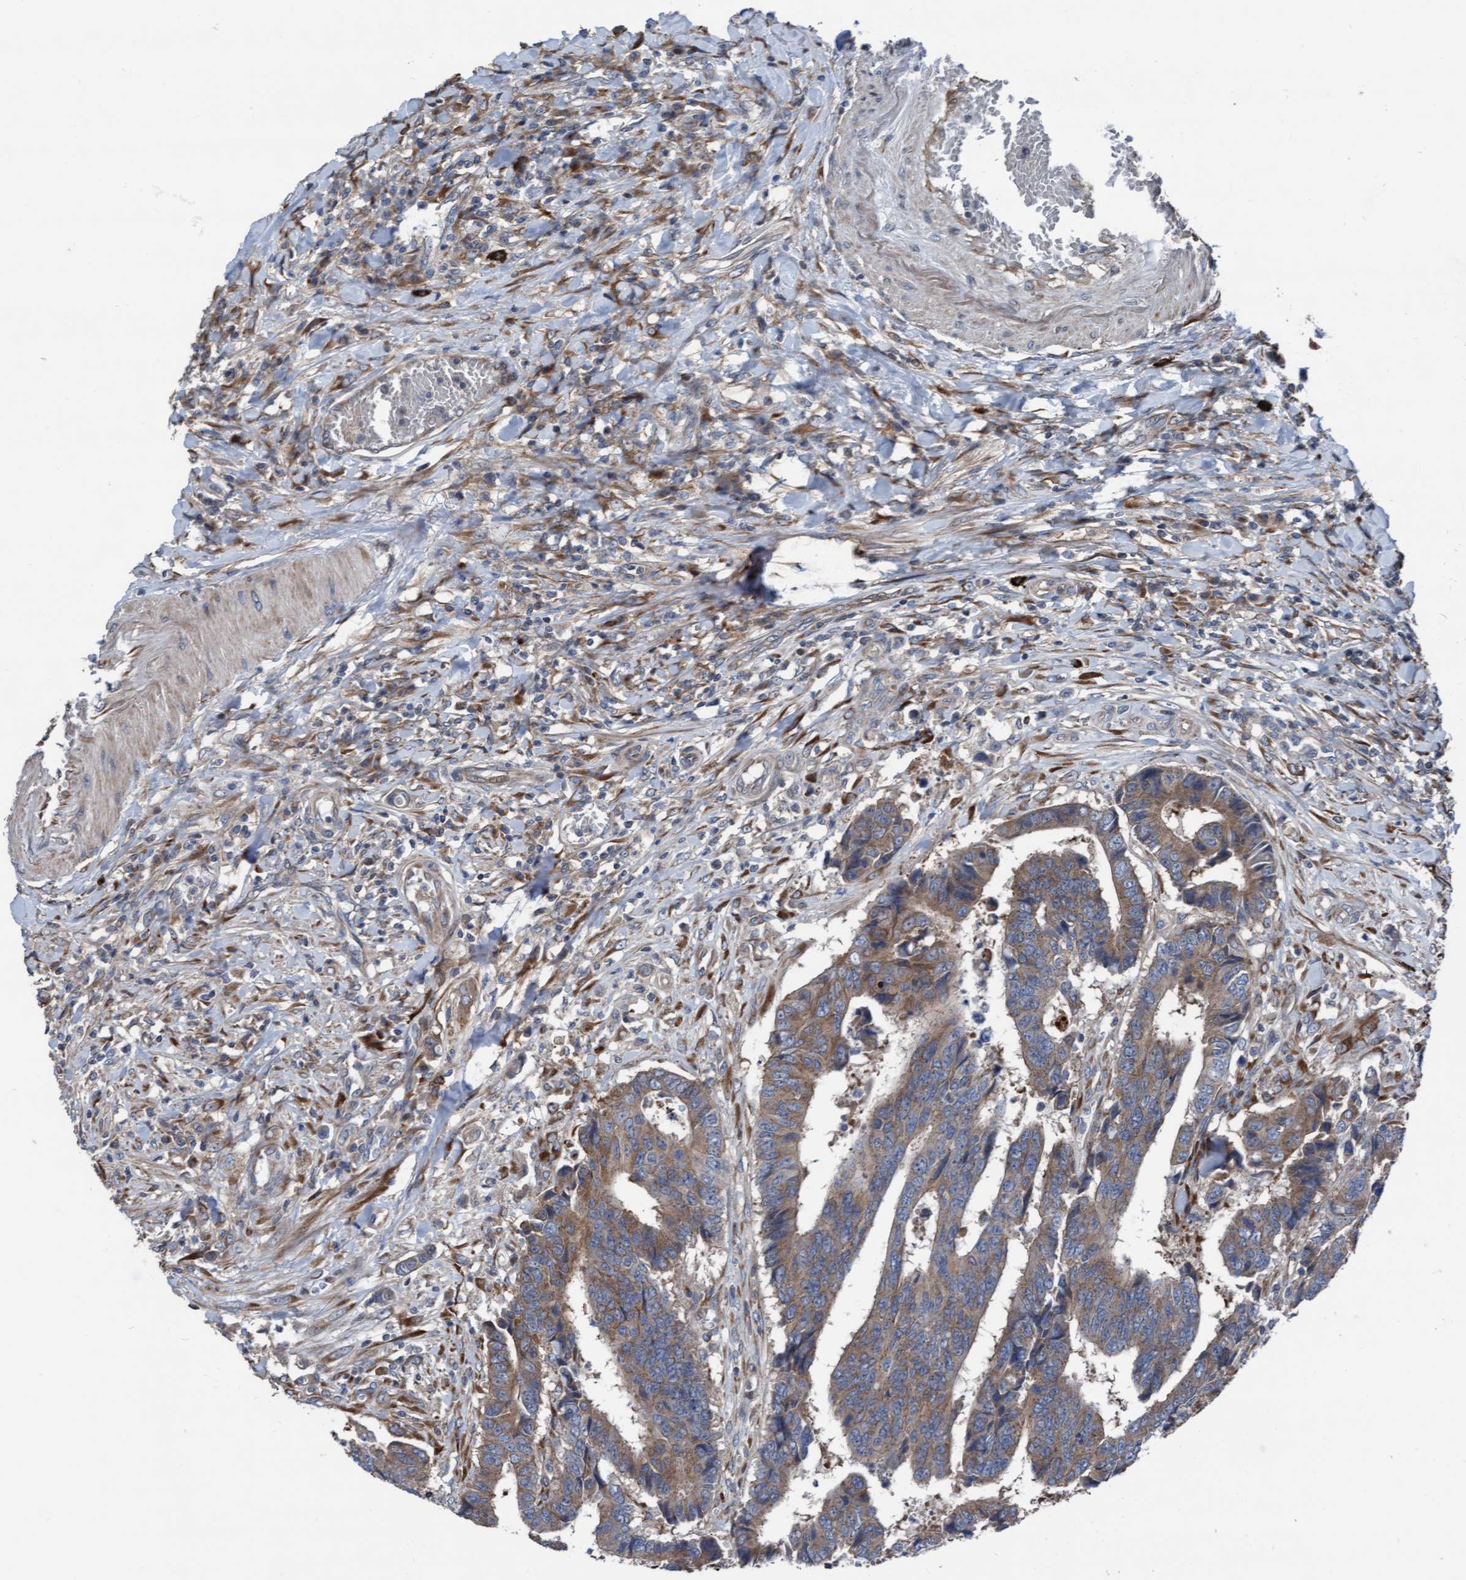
{"staining": {"intensity": "weak", "quantity": ">75%", "location": "cytoplasmic/membranous"}, "tissue": "colorectal cancer", "cell_type": "Tumor cells", "image_type": "cancer", "snomed": [{"axis": "morphology", "description": "Adenocarcinoma, NOS"}, {"axis": "topography", "description": "Rectum"}], "caption": "Immunohistochemistry (IHC) of human colorectal adenocarcinoma displays low levels of weak cytoplasmic/membranous staining in approximately >75% of tumor cells.", "gene": "KLHL26", "patient": {"sex": "male", "age": 84}}